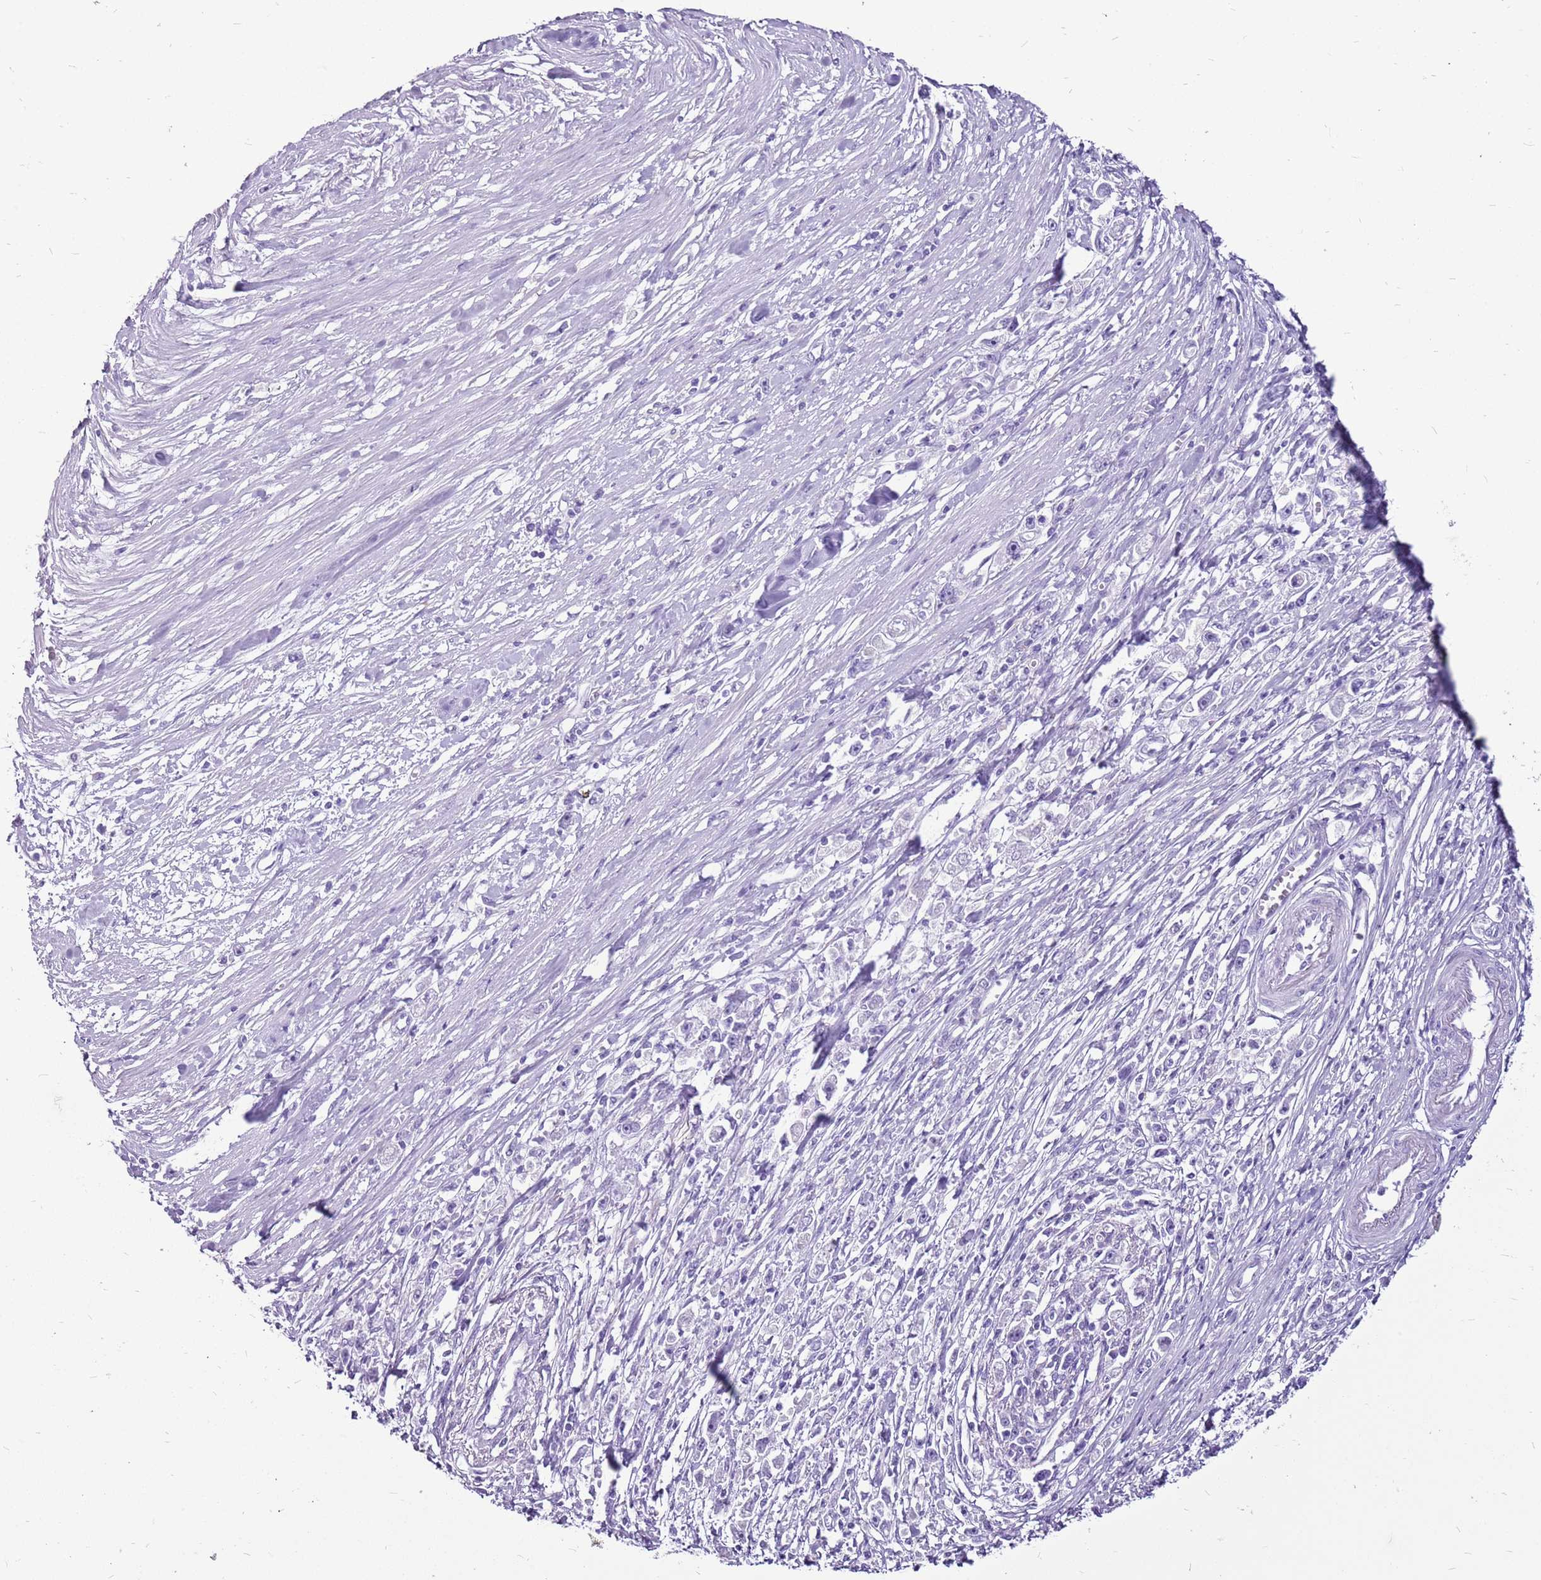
{"staining": {"intensity": "negative", "quantity": "none", "location": "none"}, "tissue": "stomach cancer", "cell_type": "Tumor cells", "image_type": "cancer", "snomed": [{"axis": "morphology", "description": "Adenocarcinoma, NOS"}, {"axis": "topography", "description": "Stomach"}], "caption": "Stomach cancer was stained to show a protein in brown. There is no significant positivity in tumor cells.", "gene": "ACSS3", "patient": {"sex": "female", "age": 59}}